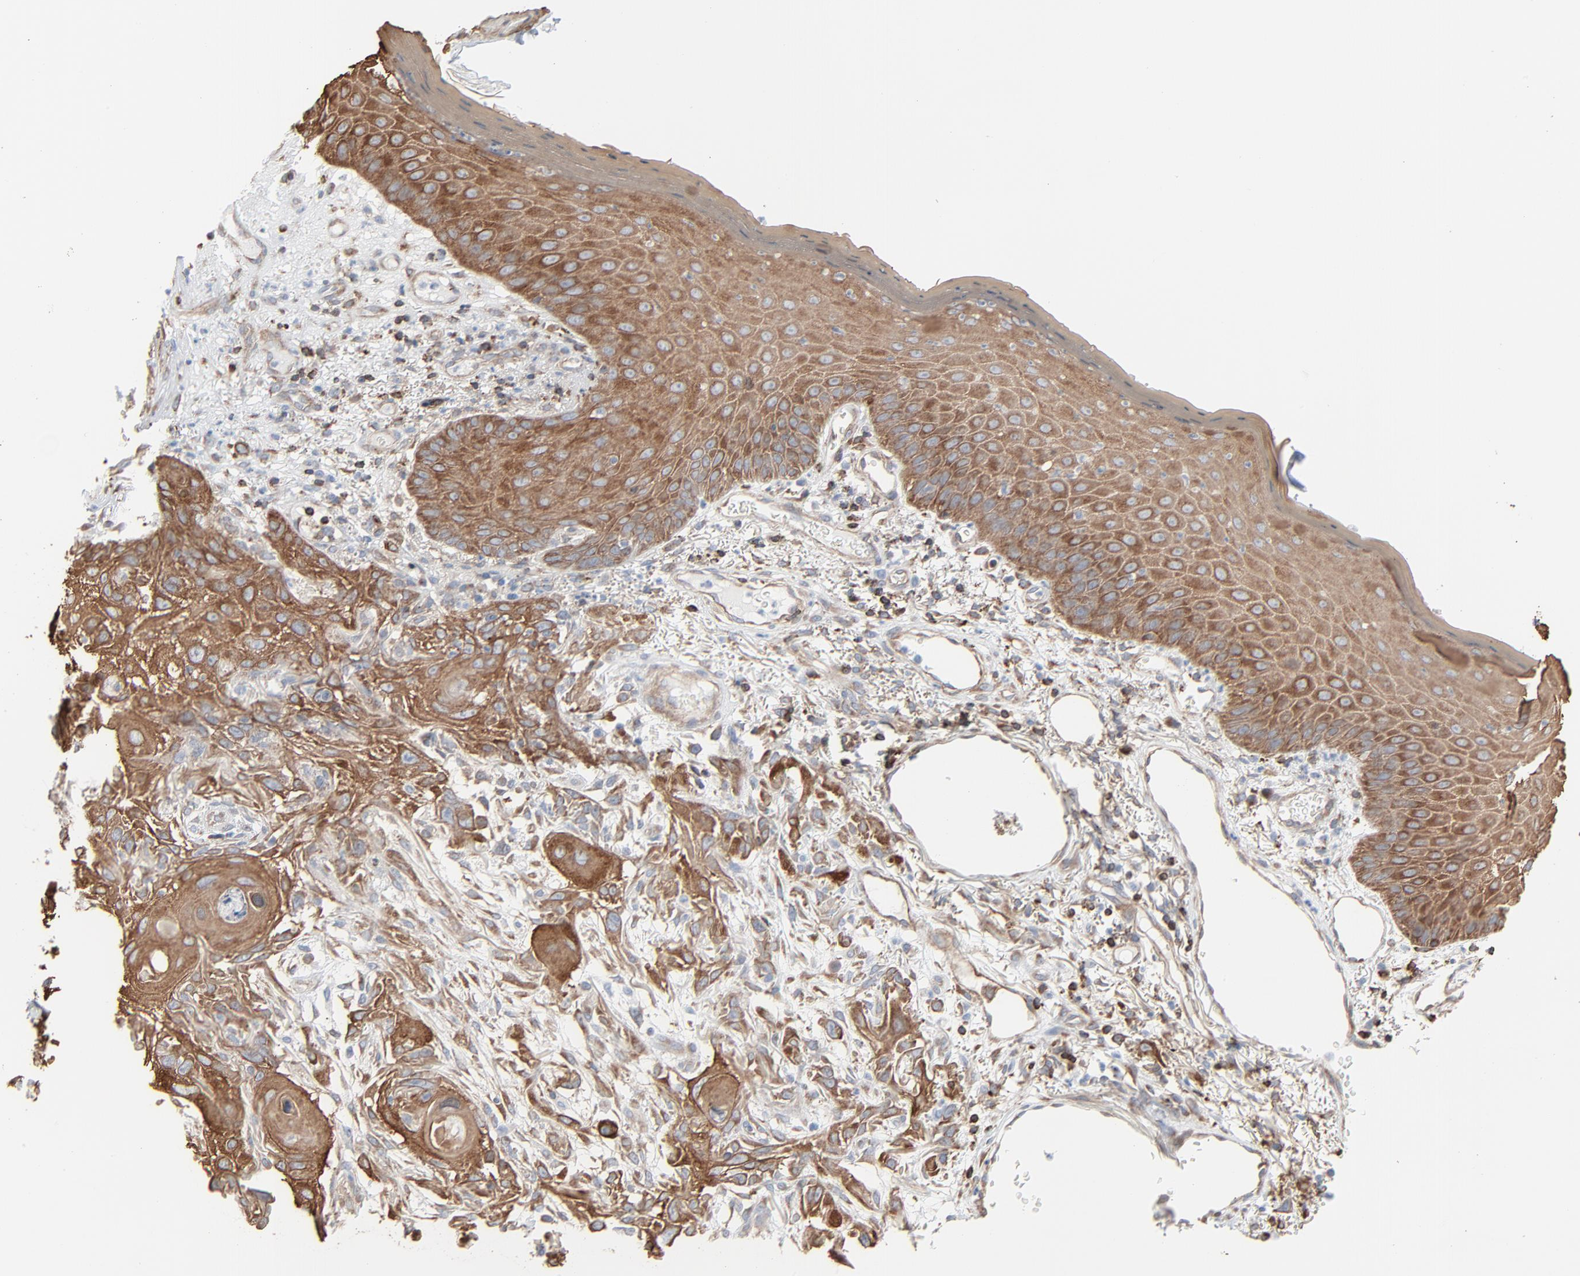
{"staining": {"intensity": "strong", "quantity": ">75%", "location": "cytoplasmic/membranous"}, "tissue": "skin cancer", "cell_type": "Tumor cells", "image_type": "cancer", "snomed": [{"axis": "morphology", "description": "Squamous cell carcinoma, NOS"}, {"axis": "topography", "description": "Skin"}], "caption": "Immunohistochemical staining of human skin cancer (squamous cell carcinoma) reveals high levels of strong cytoplasmic/membranous expression in approximately >75% of tumor cells.", "gene": "OPTN", "patient": {"sex": "female", "age": 59}}